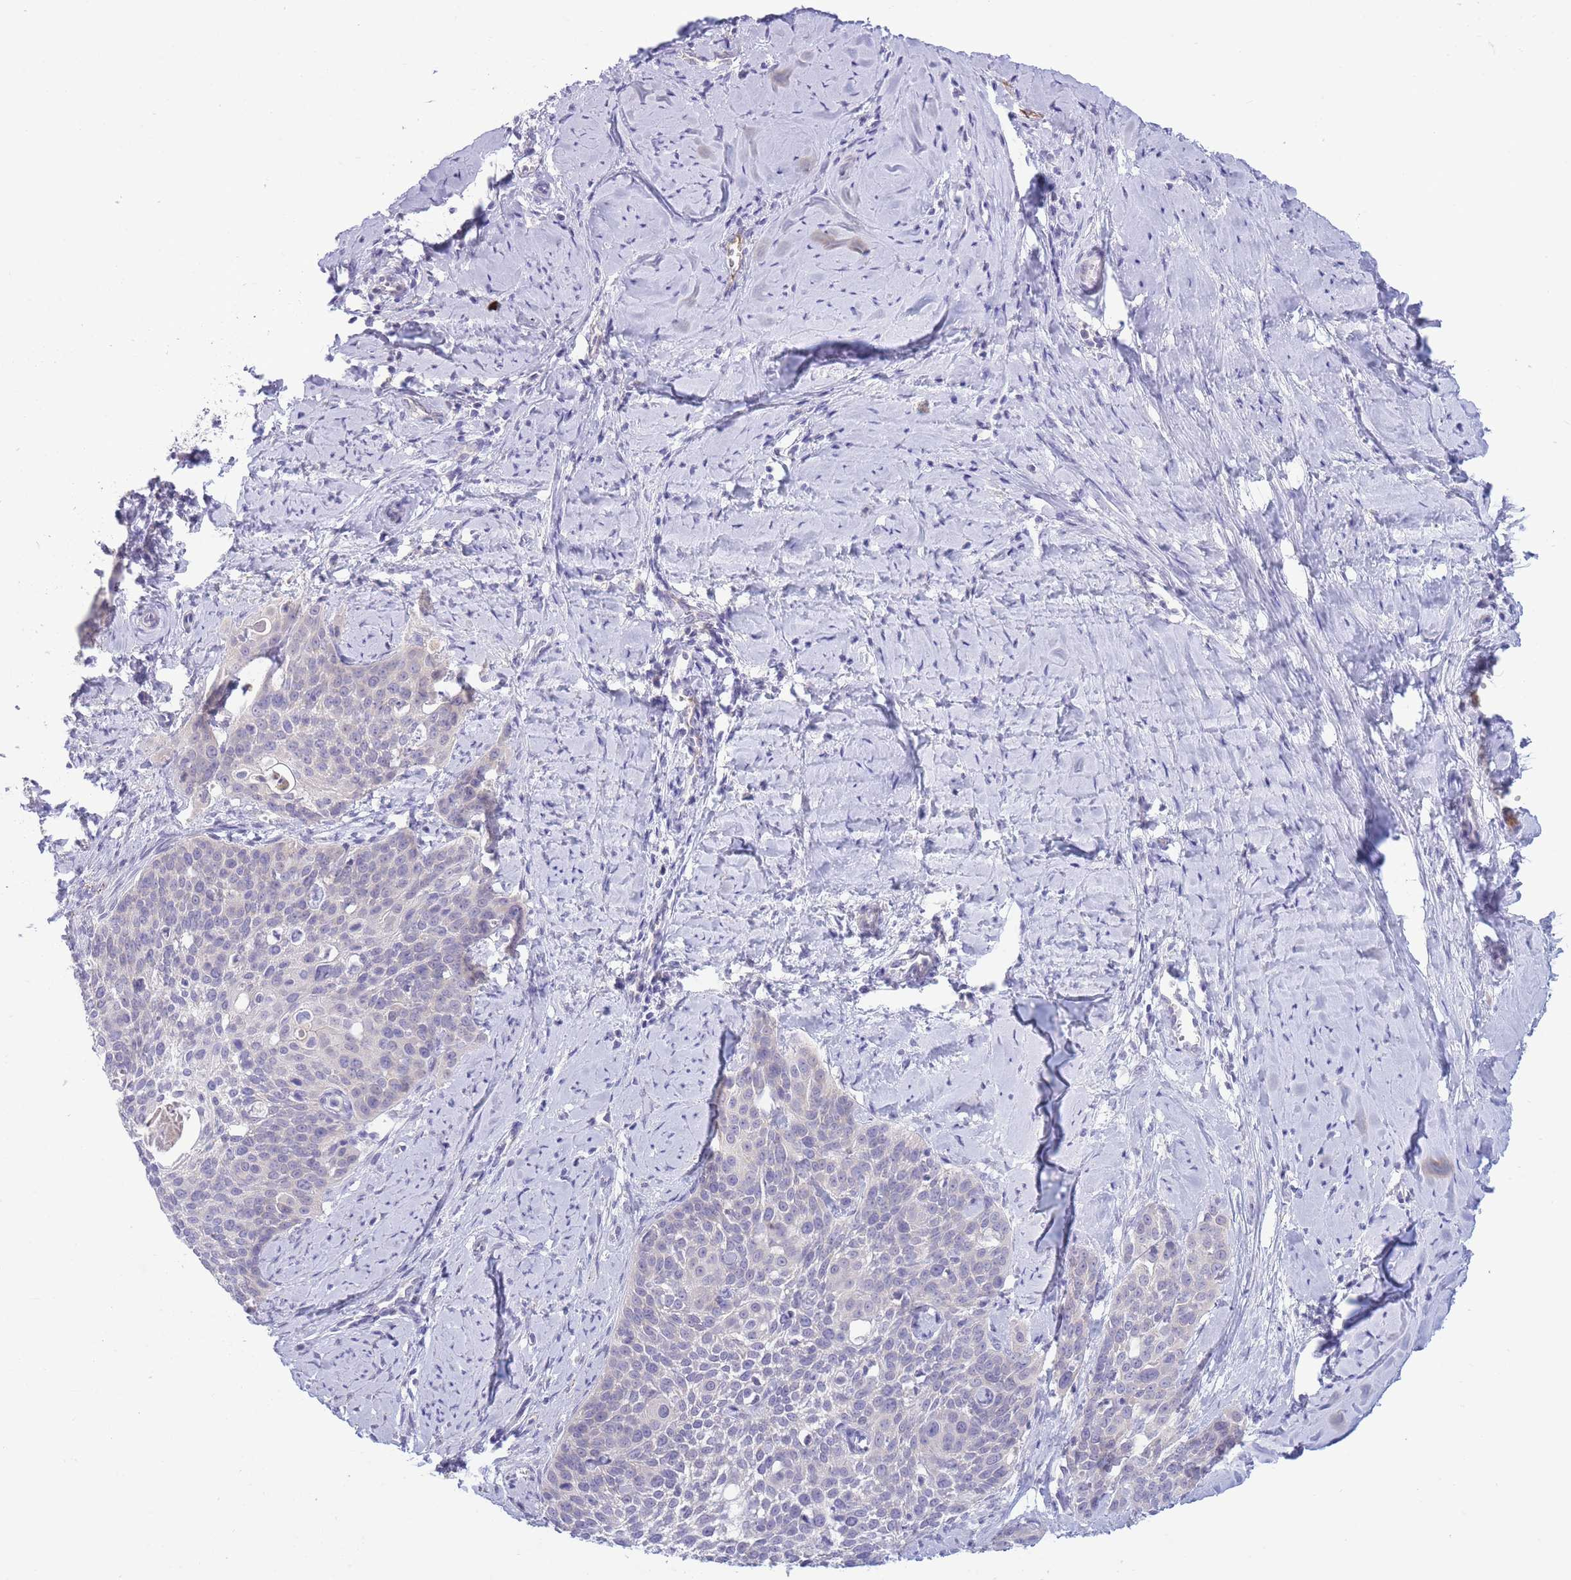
{"staining": {"intensity": "negative", "quantity": "none", "location": "none"}, "tissue": "cervical cancer", "cell_type": "Tumor cells", "image_type": "cancer", "snomed": [{"axis": "morphology", "description": "Squamous cell carcinoma, NOS"}, {"axis": "topography", "description": "Cervix"}], "caption": "There is no significant staining in tumor cells of cervical squamous cell carcinoma. Nuclei are stained in blue.", "gene": "ASAP3", "patient": {"sex": "female", "age": 44}}